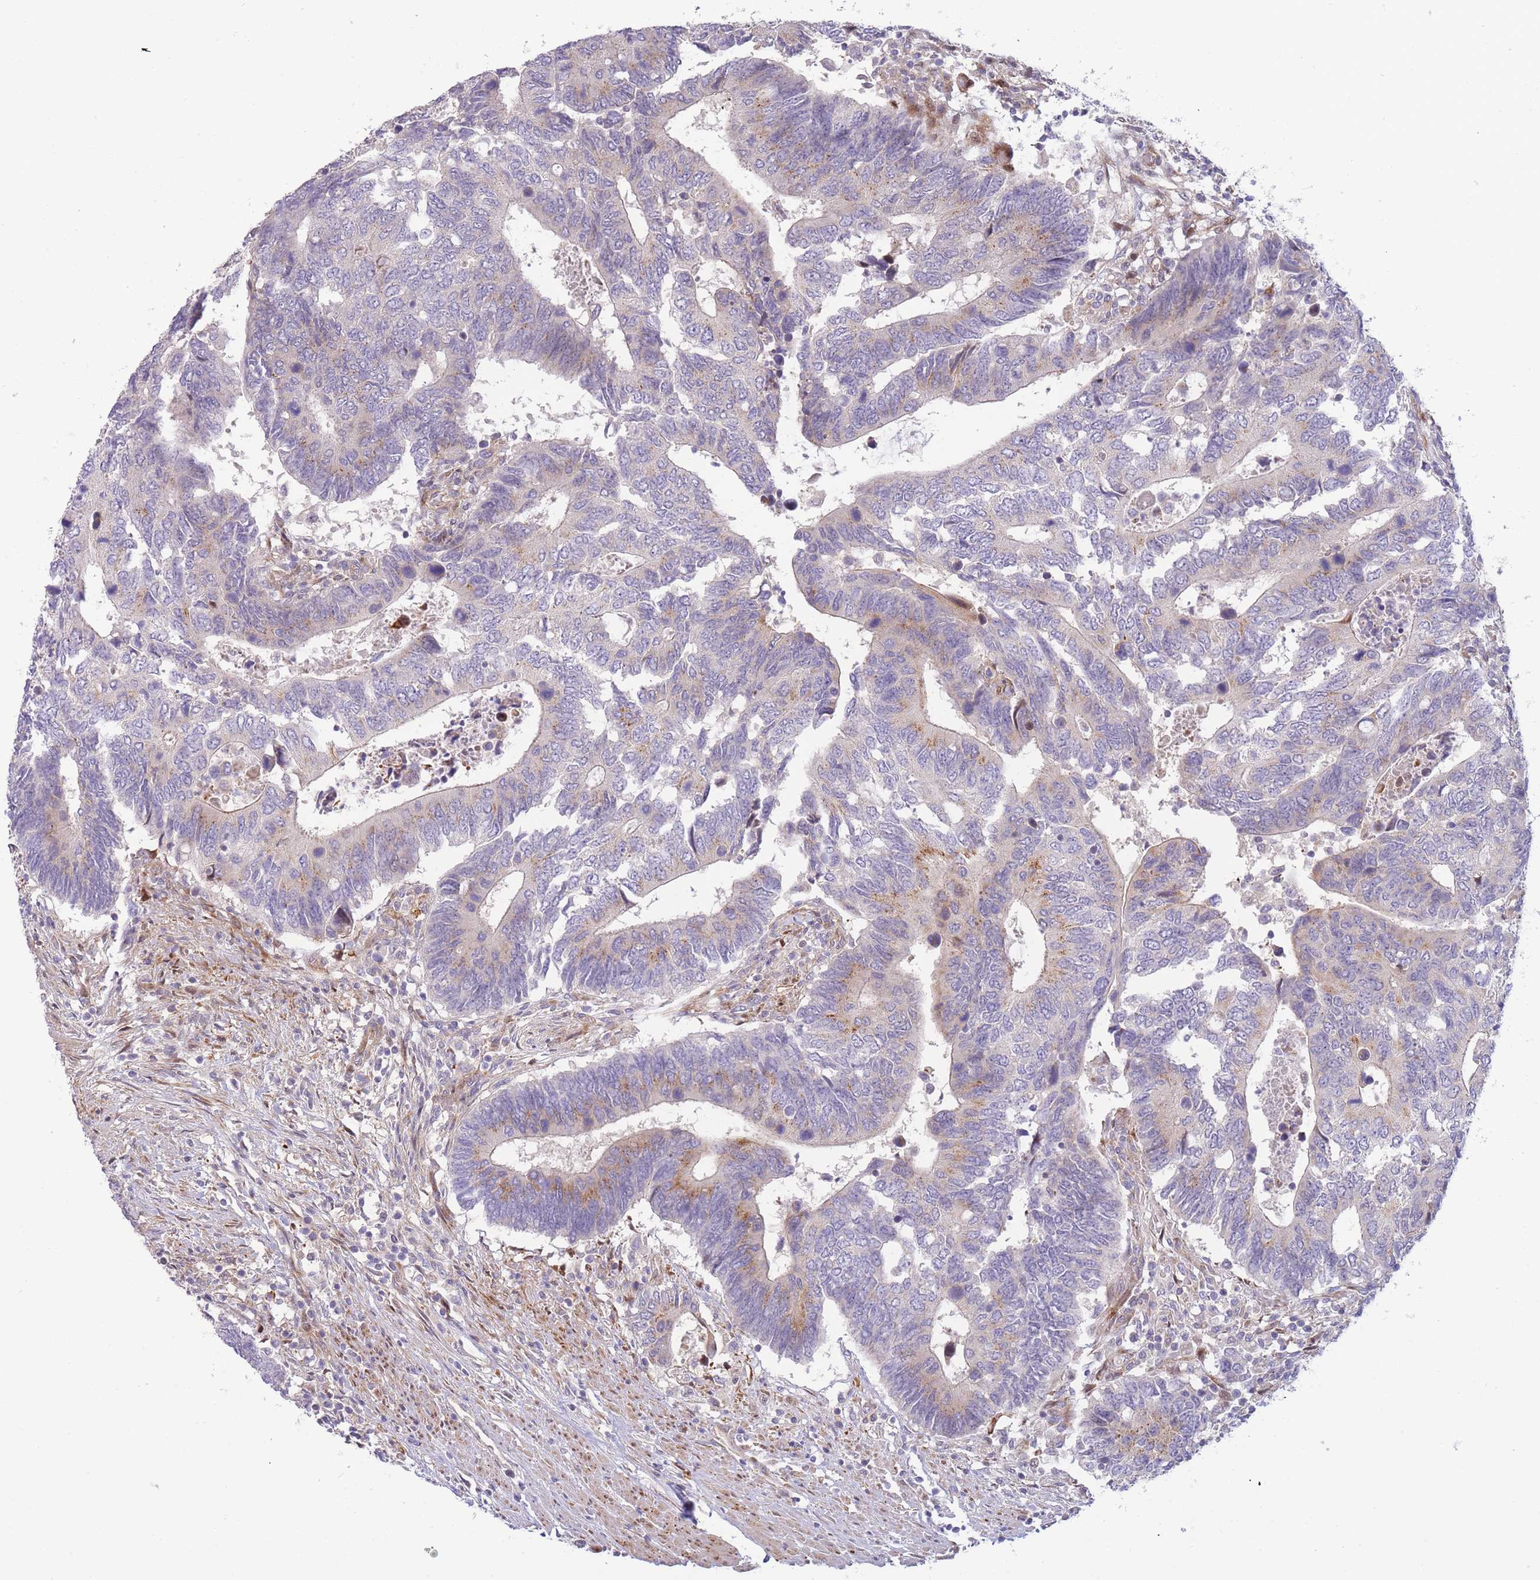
{"staining": {"intensity": "moderate", "quantity": "<25%", "location": "cytoplasmic/membranous"}, "tissue": "colorectal cancer", "cell_type": "Tumor cells", "image_type": "cancer", "snomed": [{"axis": "morphology", "description": "Adenocarcinoma, NOS"}, {"axis": "topography", "description": "Colon"}], "caption": "This histopathology image displays IHC staining of human adenocarcinoma (colorectal), with low moderate cytoplasmic/membranous staining in about <25% of tumor cells.", "gene": "ATP5MC2", "patient": {"sex": "male", "age": 87}}